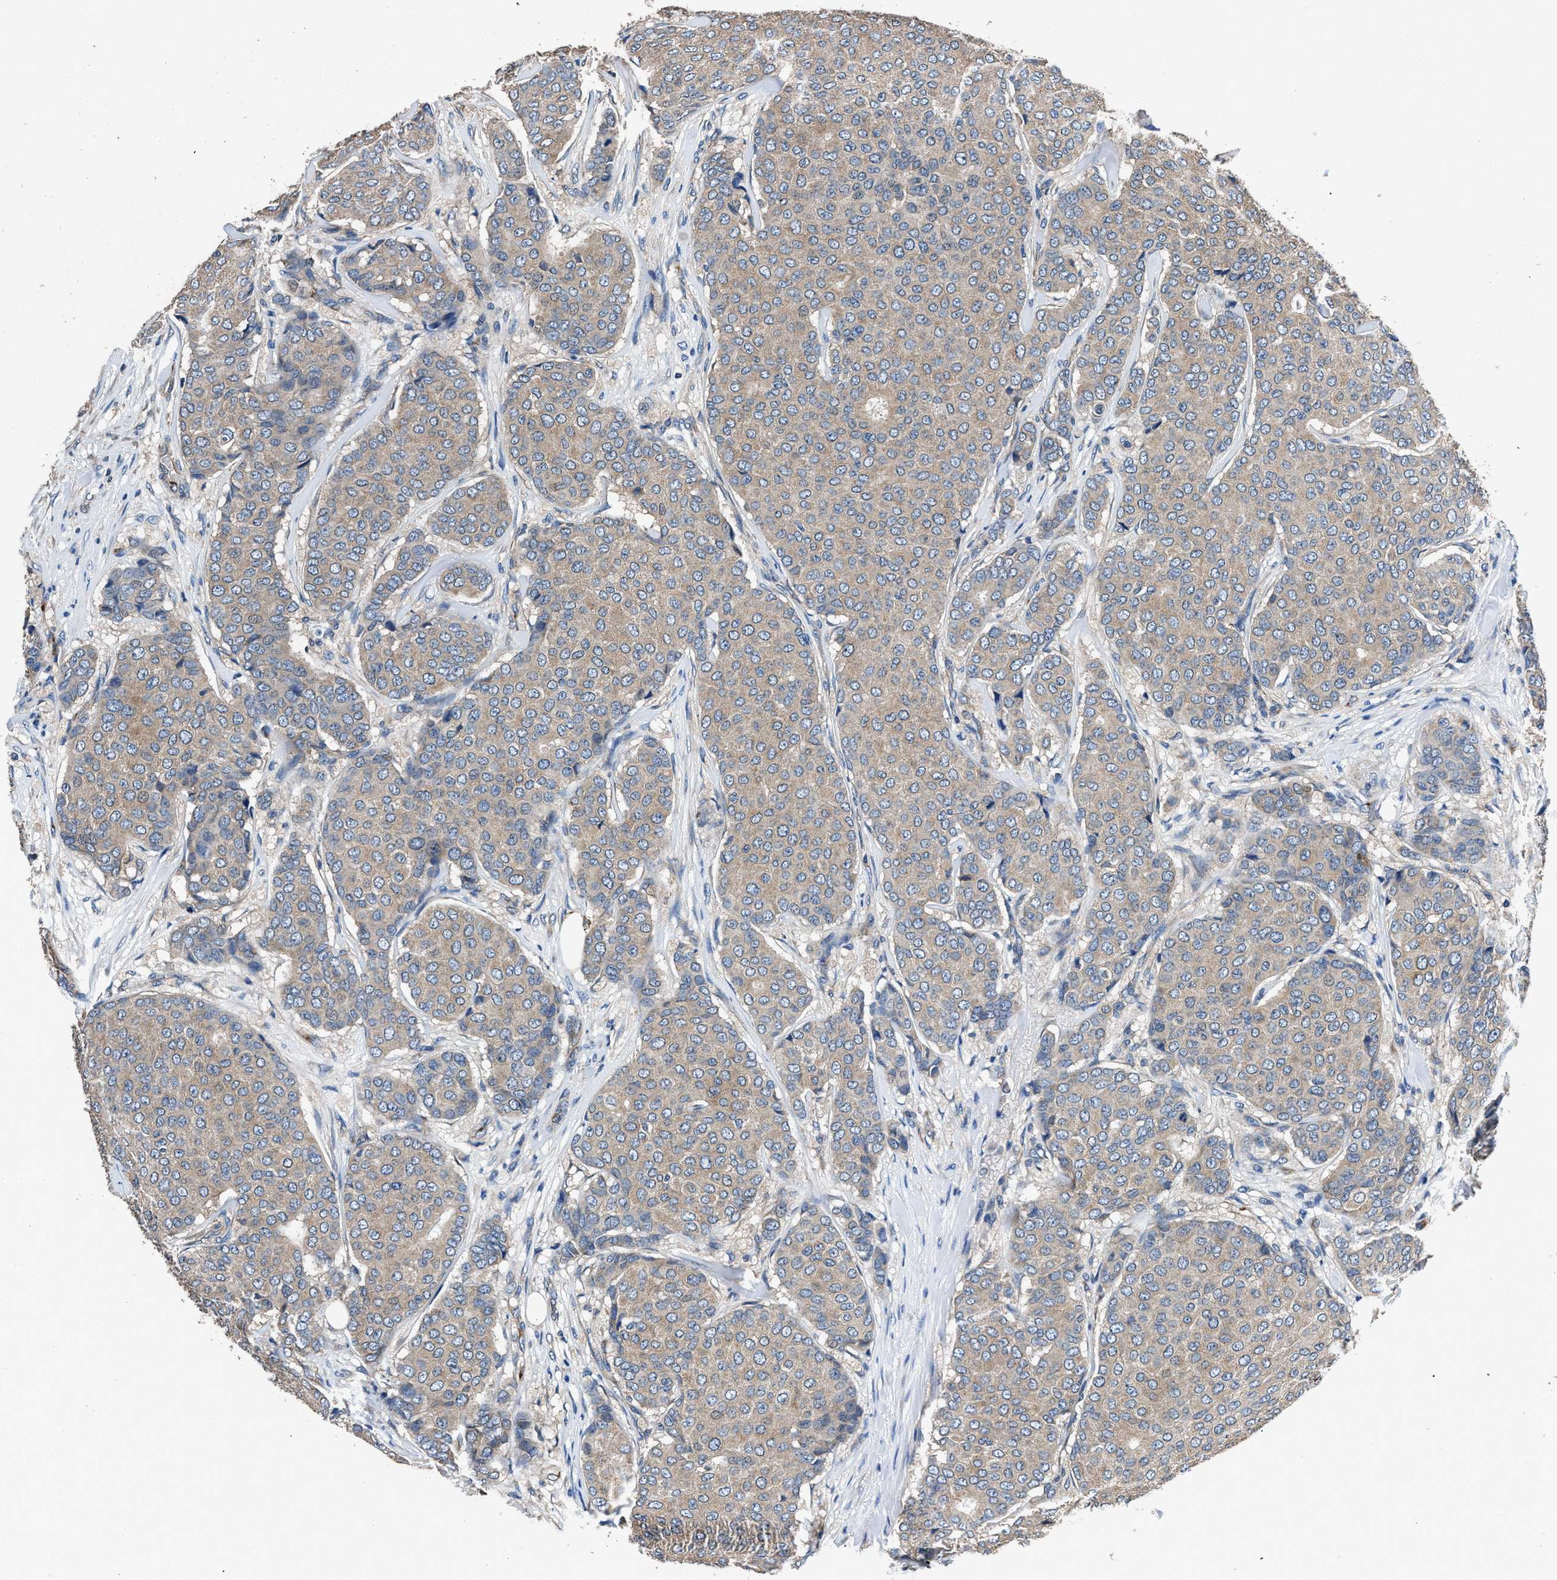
{"staining": {"intensity": "weak", "quantity": ">75%", "location": "cytoplasmic/membranous"}, "tissue": "breast cancer", "cell_type": "Tumor cells", "image_type": "cancer", "snomed": [{"axis": "morphology", "description": "Duct carcinoma"}, {"axis": "topography", "description": "Breast"}], "caption": "Weak cytoplasmic/membranous protein positivity is seen in about >75% of tumor cells in breast invasive ductal carcinoma. The staining was performed using DAB, with brown indicating positive protein expression. Nuclei are stained blue with hematoxylin.", "gene": "DHRS7B", "patient": {"sex": "female", "age": 75}}